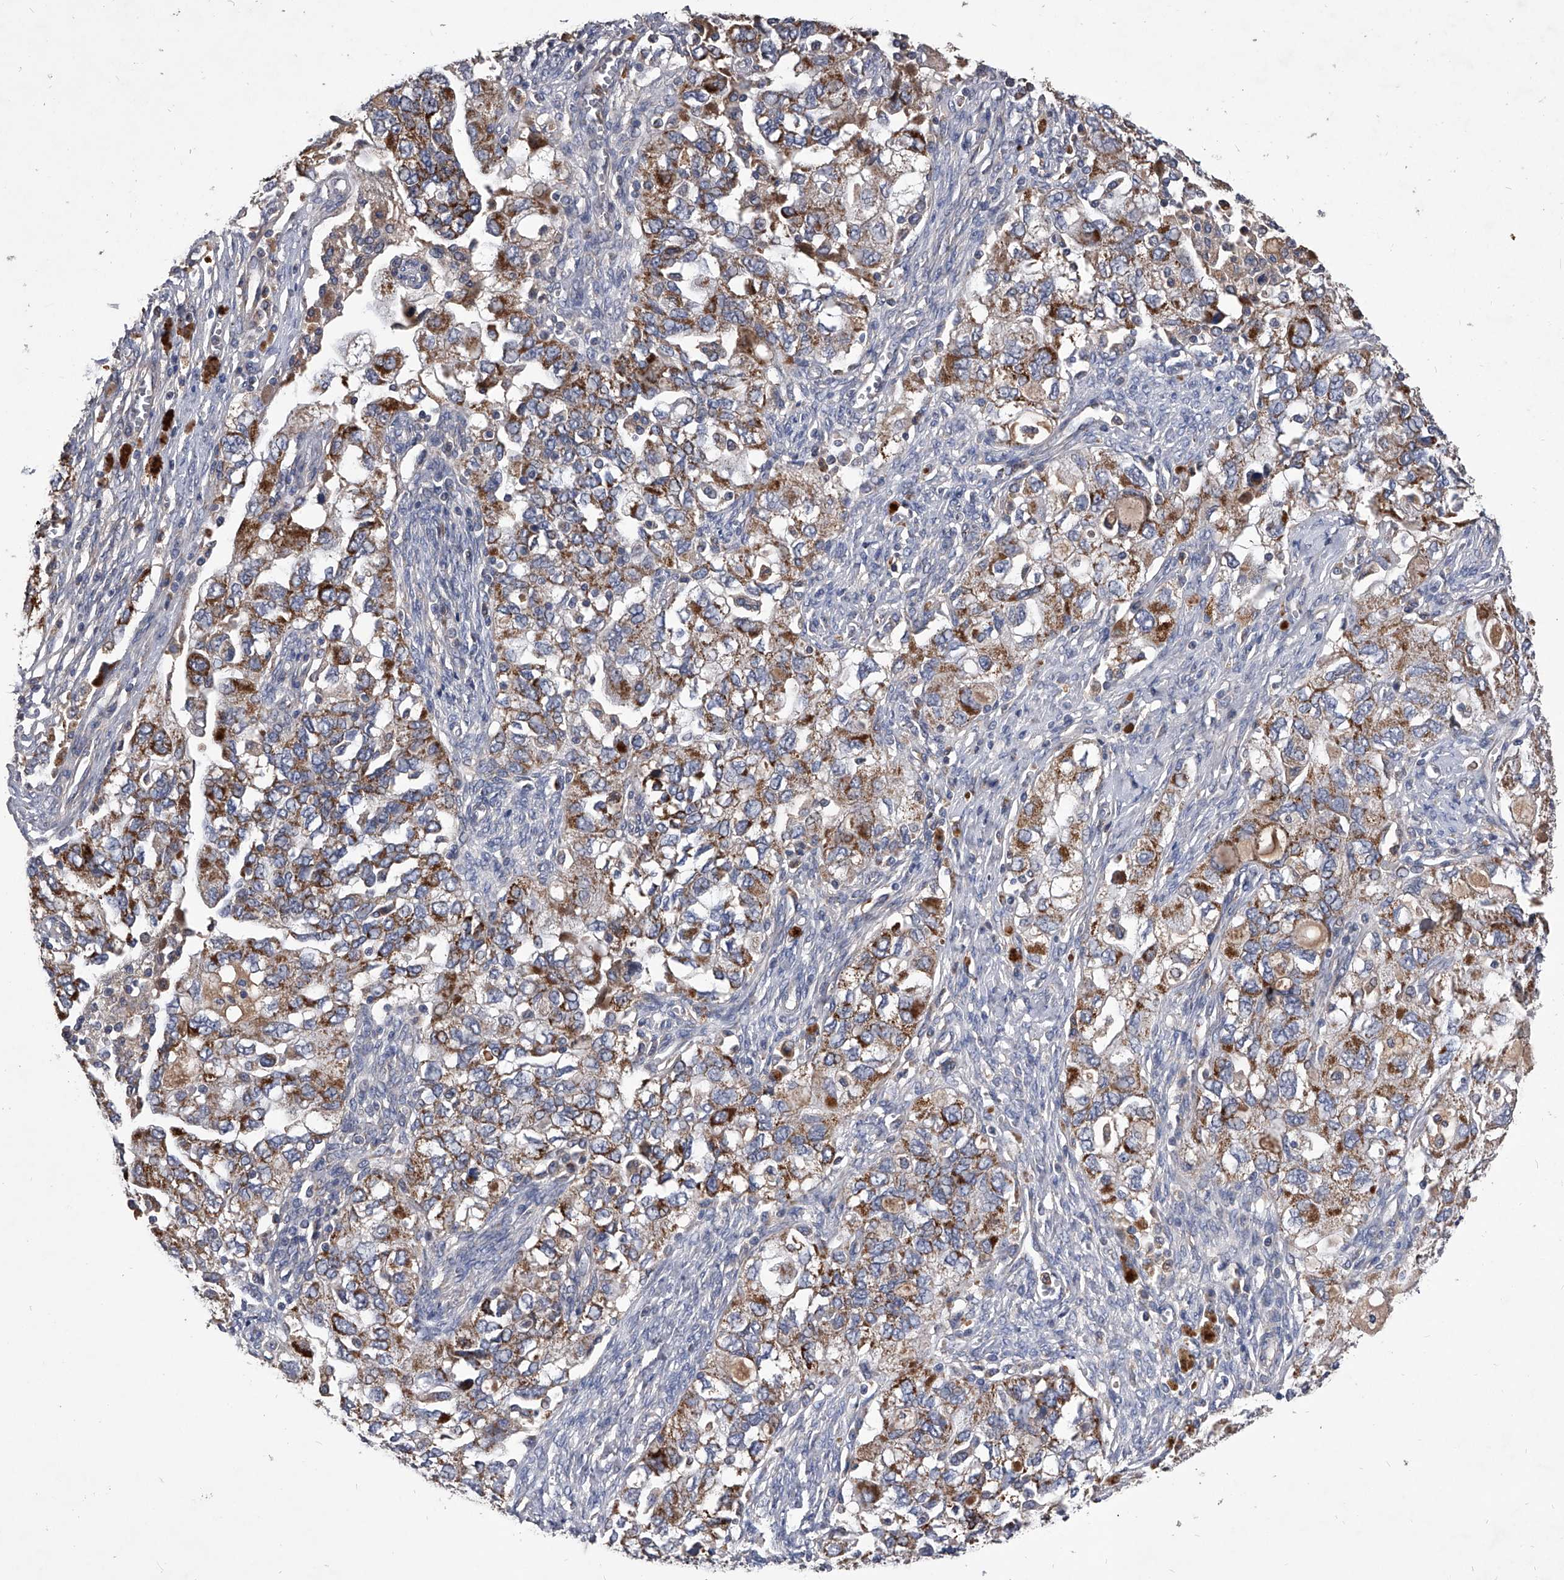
{"staining": {"intensity": "moderate", "quantity": ">75%", "location": "cytoplasmic/membranous"}, "tissue": "ovarian cancer", "cell_type": "Tumor cells", "image_type": "cancer", "snomed": [{"axis": "morphology", "description": "Carcinoma, NOS"}, {"axis": "morphology", "description": "Cystadenocarcinoma, serous, NOS"}, {"axis": "topography", "description": "Ovary"}], "caption": "Human ovarian cancer stained for a protein (brown) shows moderate cytoplasmic/membranous positive positivity in approximately >75% of tumor cells.", "gene": "NRP1", "patient": {"sex": "female", "age": 69}}